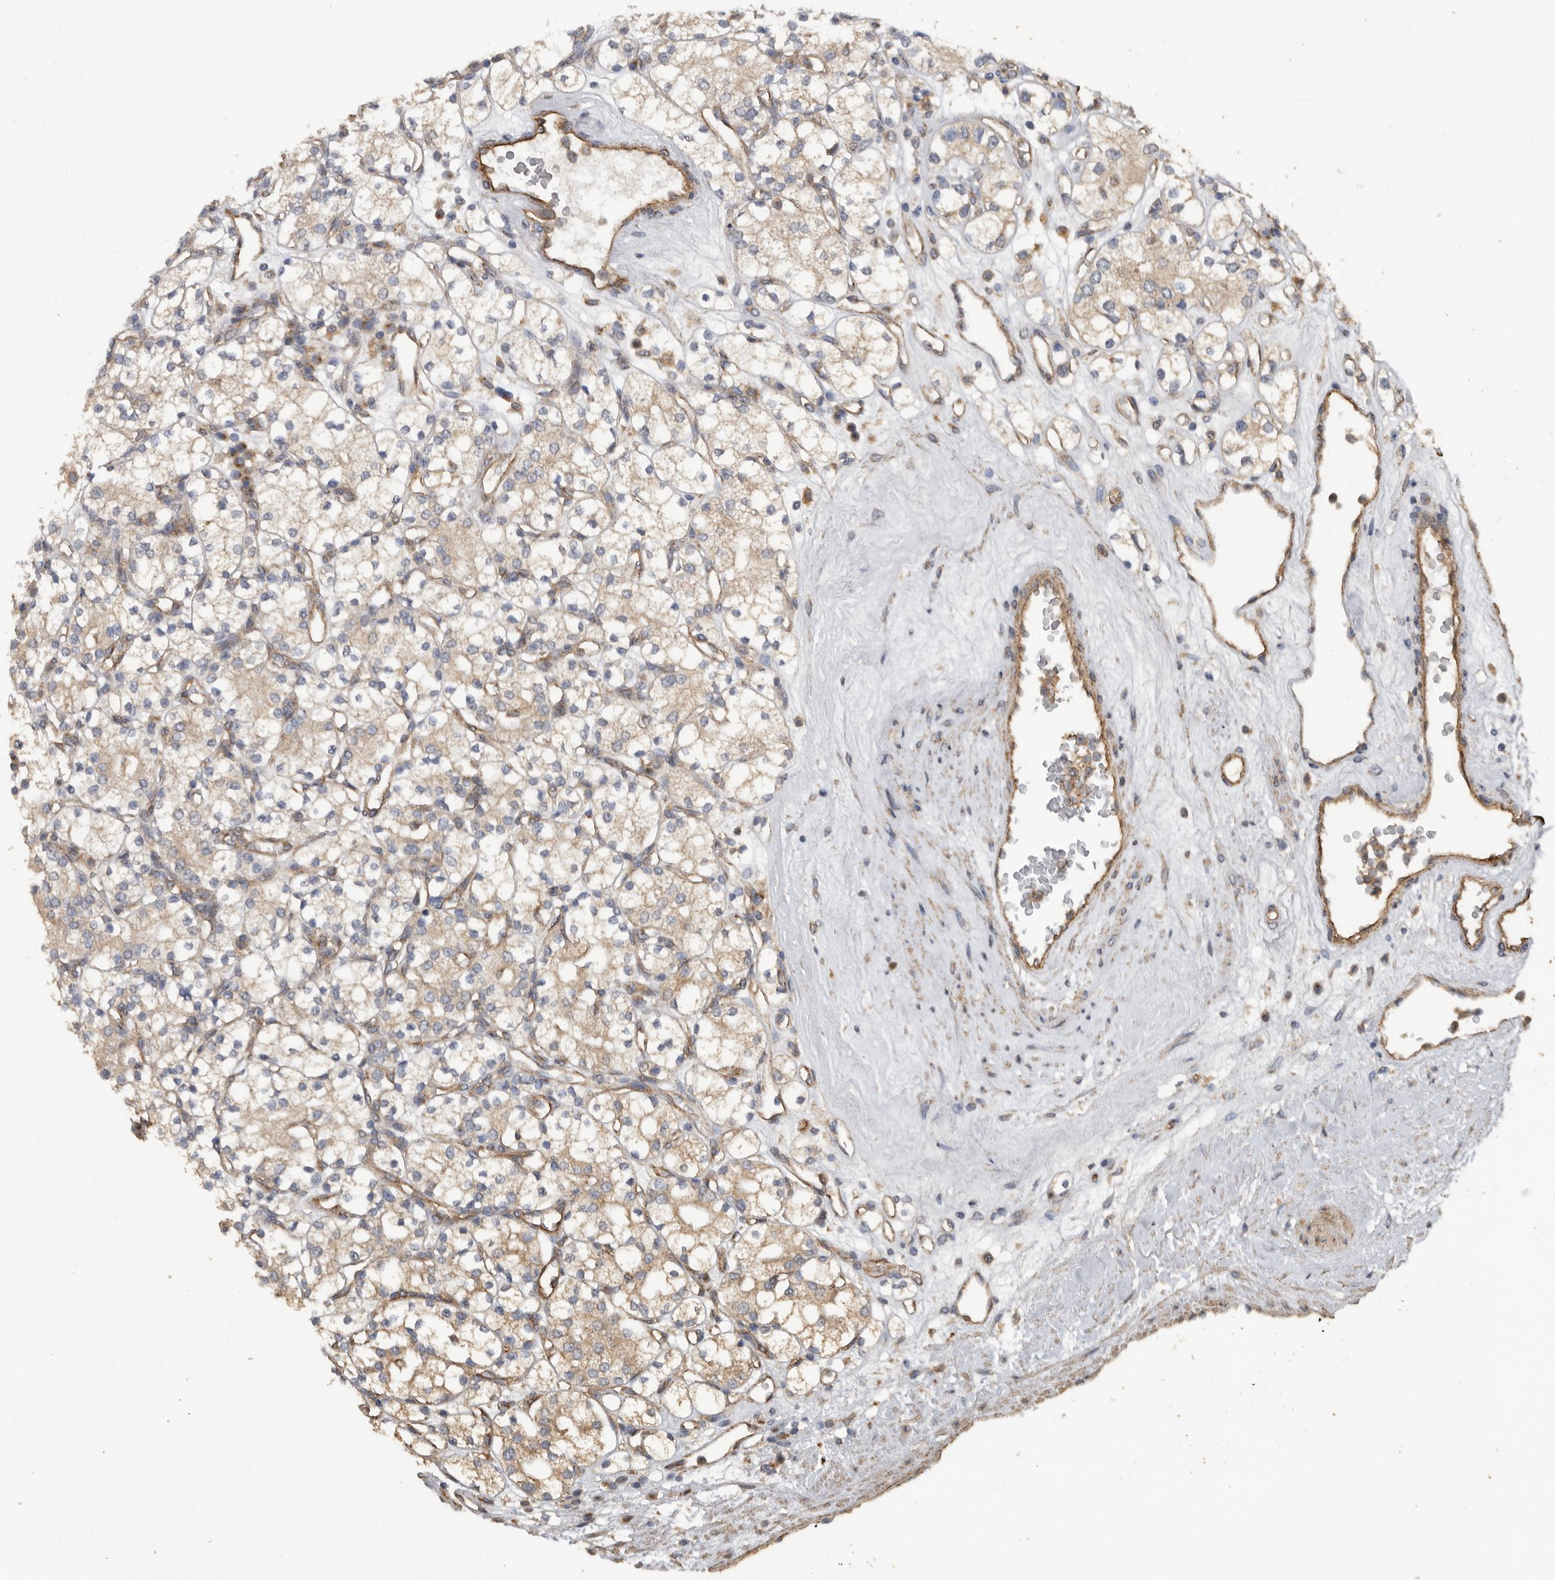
{"staining": {"intensity": "weak", "quantity": "25%-75%", "location": "cytoplasmic/membranous"}, "tissue": "renal cancer", "cell_type": "Tumor cells", "image_type": "cancer", "snomed": [{"axis": "morphology", "description": "Adenocarcinoma, NOS"}, {"axis": "topography", "description": "Kidney"}], "caption": "IHC histopathology image of human renal cancer (adenocarcinoma) stained for a protein (brown), which exhibits low levels of weak cytoplasmic/membranous positivity in about 25%-75% of tumor cells.", "gene": "PODXL2", "patient": {"sex": "male", "age": 77}}